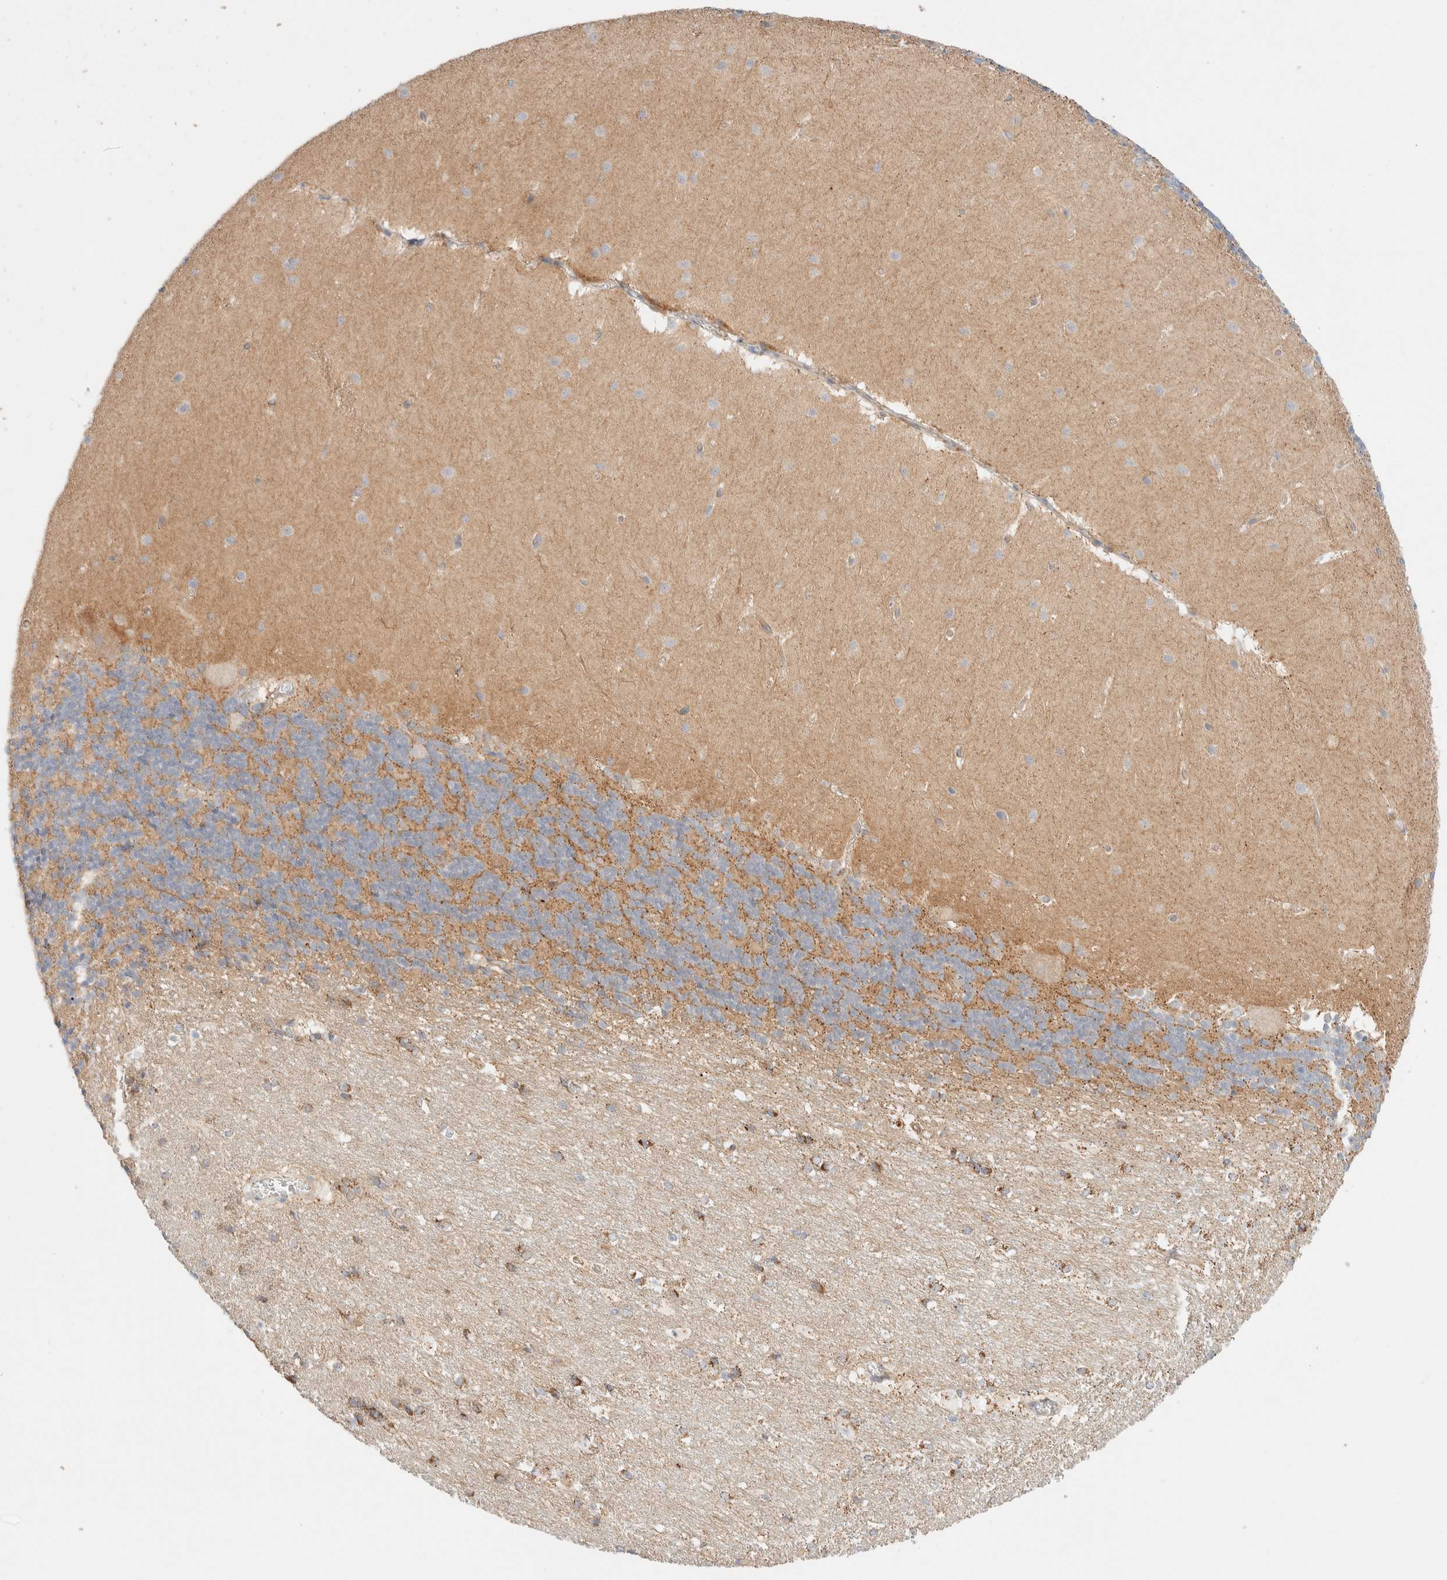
{"staining": {"intensity": "negative", "quantity": "none", "location": "none"}, "tissue": "cerebellum", "cell_type": "Cells in granular layer", "image_type": "normal", "snomed": [{"axis": "morphology", "description": "Normal tissue, NOS"}, {"axis": "topography", "description": "Cerebellum"}], "caption": "Immunohistochemistry (IHC) of normal cerebellum displays no positivity in cells in granular layer.", "gene": "UNC13B", "patient": {"sex": "female", "age": 19}}